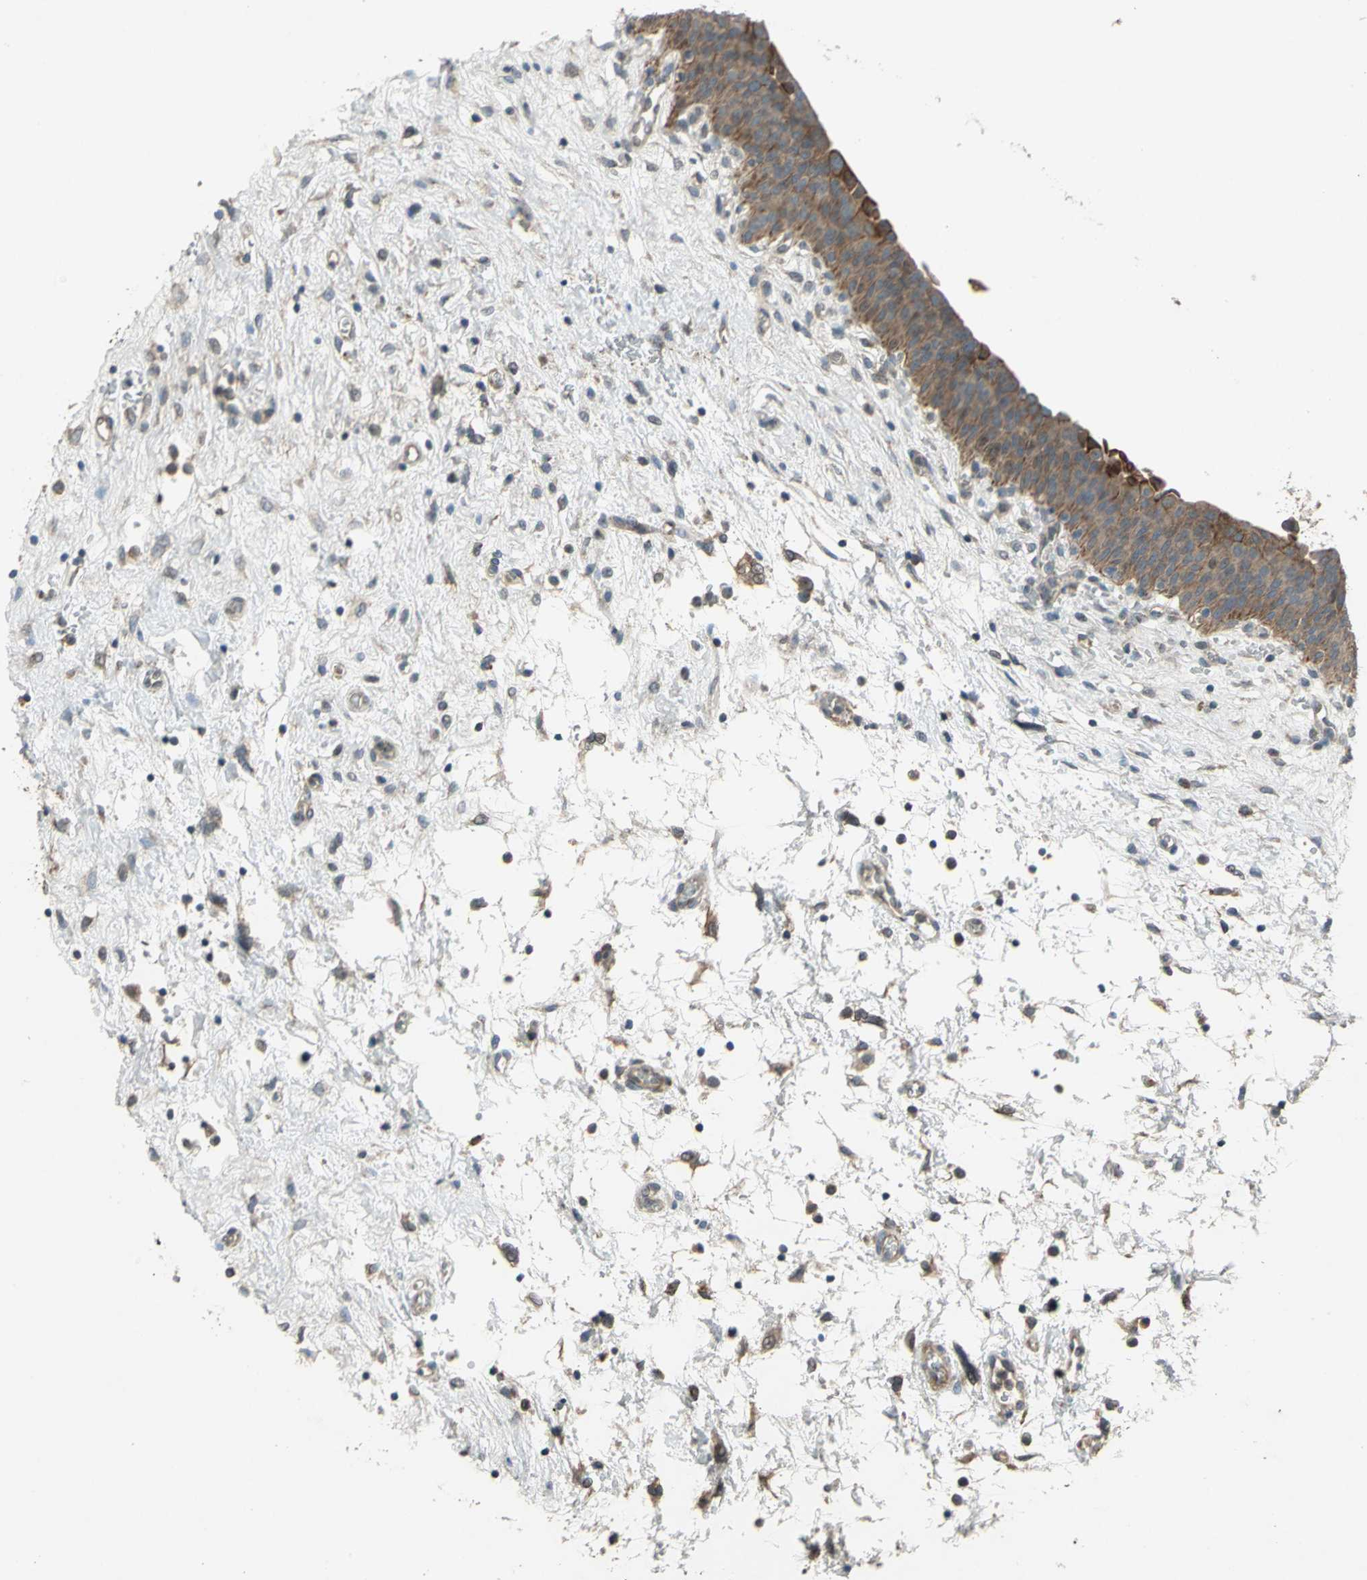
{"staining": {"intensity": "moderate", "quantity": ">75%", "location": "cytoplasmic/membranous"}, "tissue": "urinary bladder", "cell_type": "Urothelial cells", "image_type": "normal", "snomed": [{"axis": "morphology", "description": "Normal tissue, NOS"}, {"axis": "morphology", "description": "Dysplasia, NOS"}, {"axis": "topography", "description": "Urinary bladder"}], "caption": "The image shows immunohistochemical staining of unremarkable urinary bladder. There is moderate cytoplasmic/membranous positivity is identified in approximately >75% of urothelial cells. Using DAB (3,3'-diaminobenzidine) (brown) and hematoxylin (blue) stains, captured at high magnification using brightfield microscopy.", "gene": "SEPTIN4", "patient": {"sex": "male", "age": 35}}